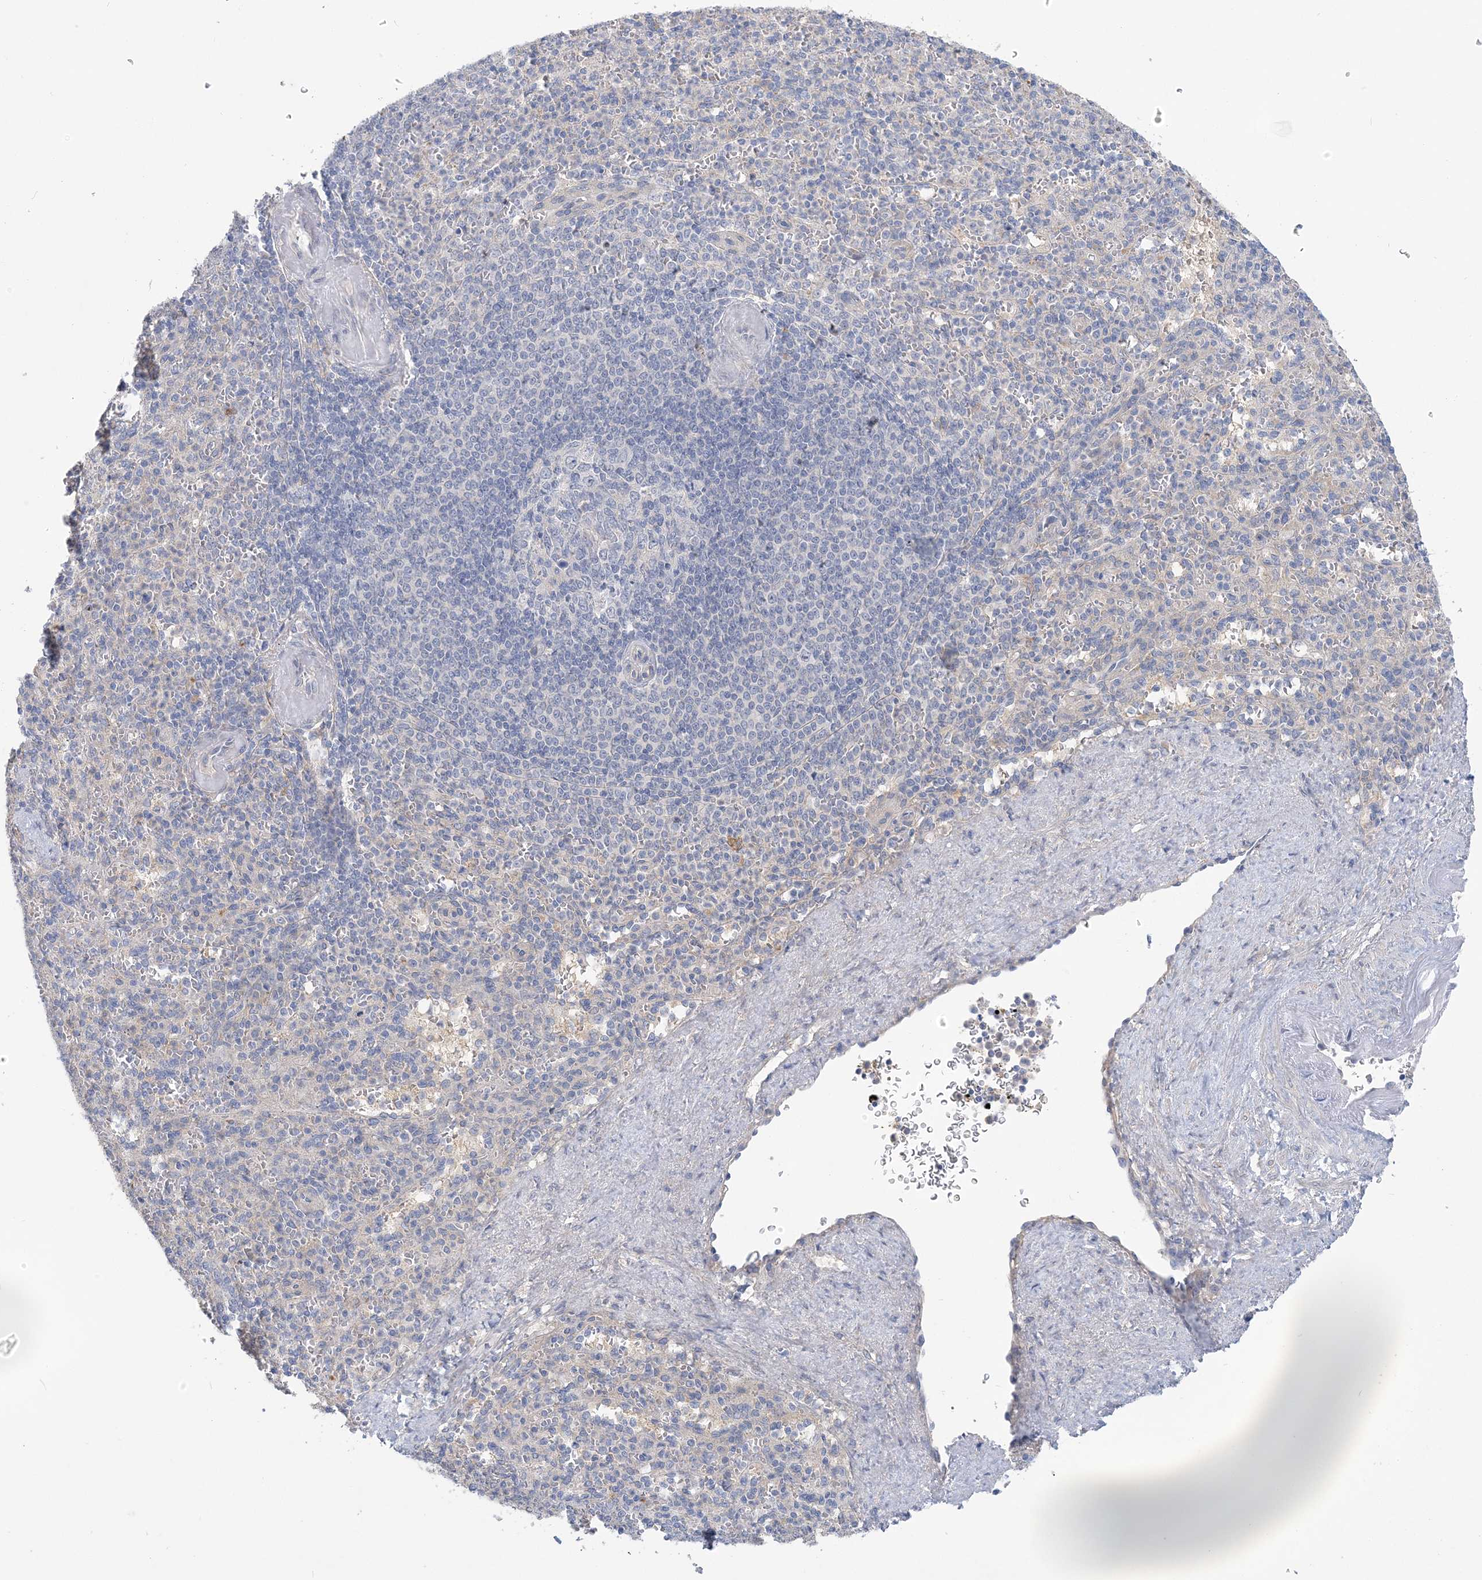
{"staining": {"intensity": "negative", "quantity": "none", "location": "none"}, "tissue": "spleen", "cell_type": "Cells in red pulp", "image_type": "normal", "snomed": [{"axis": "morphology", "description": "Normal tissue, NOS"}, {"axis": "topography", "description": "Spleen"}], "caption": "Protein analysis of normal spleen demonstrates no significant expression in cells in red pulp. (Stains: DAB IHC with hematoxylin counter stain, Microscopy: brightfield microscopy at high magnification).", "gene": "ANKRD35", "patient": {"sex": "female", "age": 74}}